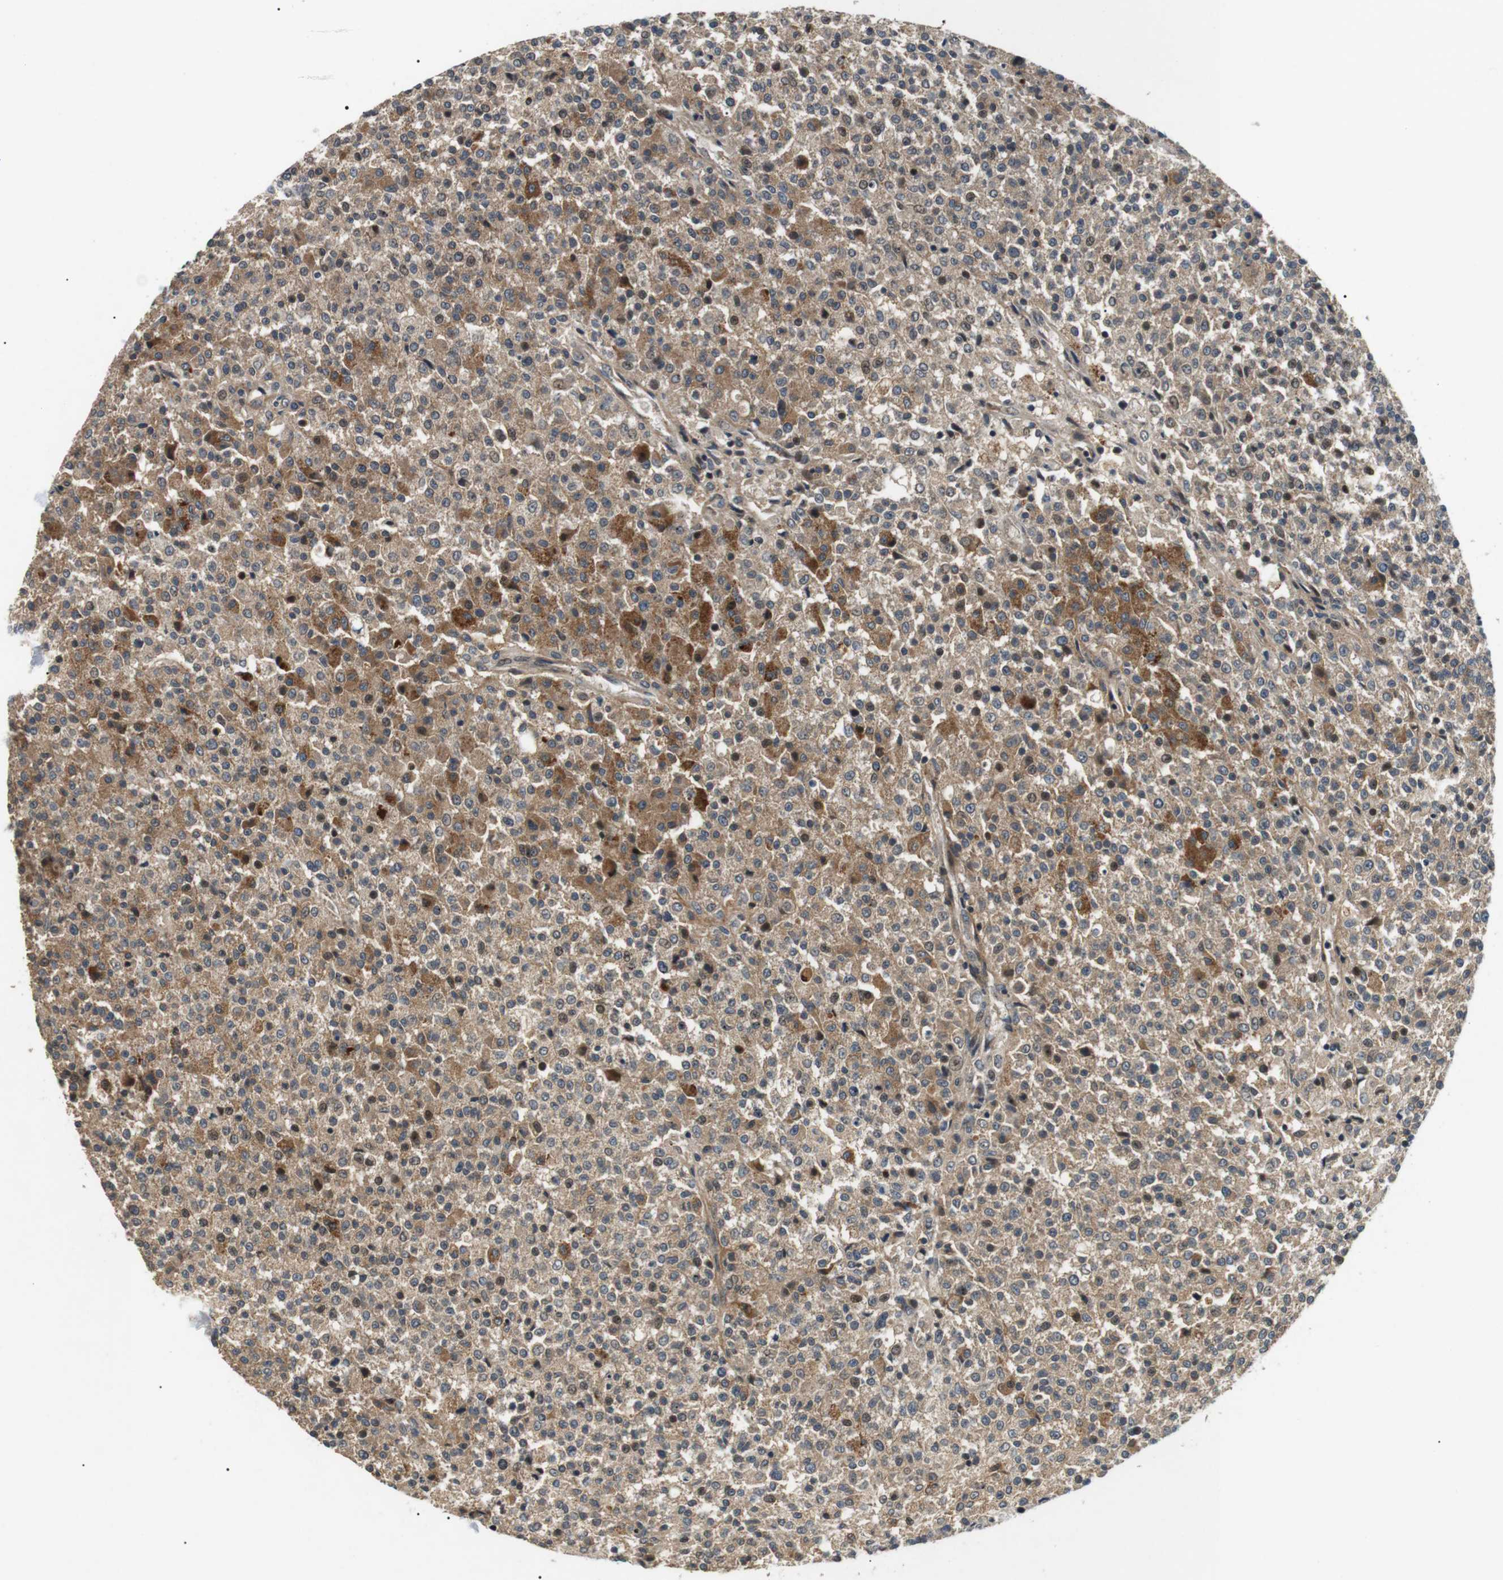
{"staining": {"intensity": "moderate", "quantity": "25%-75%", "location": "cytoplasmic/membranous"}, "tissue": "testis cancer", "cell_type": "Tumor cells", "image_type": "cancer", "snomed": [{"axis": "morphology", "description": "Seminoma, NOS"}, {"axis": "topography", "description": "Testis"}], "caption": "Testis cancer (seminoma) stained with DAB (3,3'-diaminobenzidine) IHC exhibits medium levels of moderate cytoplasmic/membranous staining in about 25%-75% of tumor cells.", "gene": "HSPA13", "patient": {"sex": "male", "age": 59}}